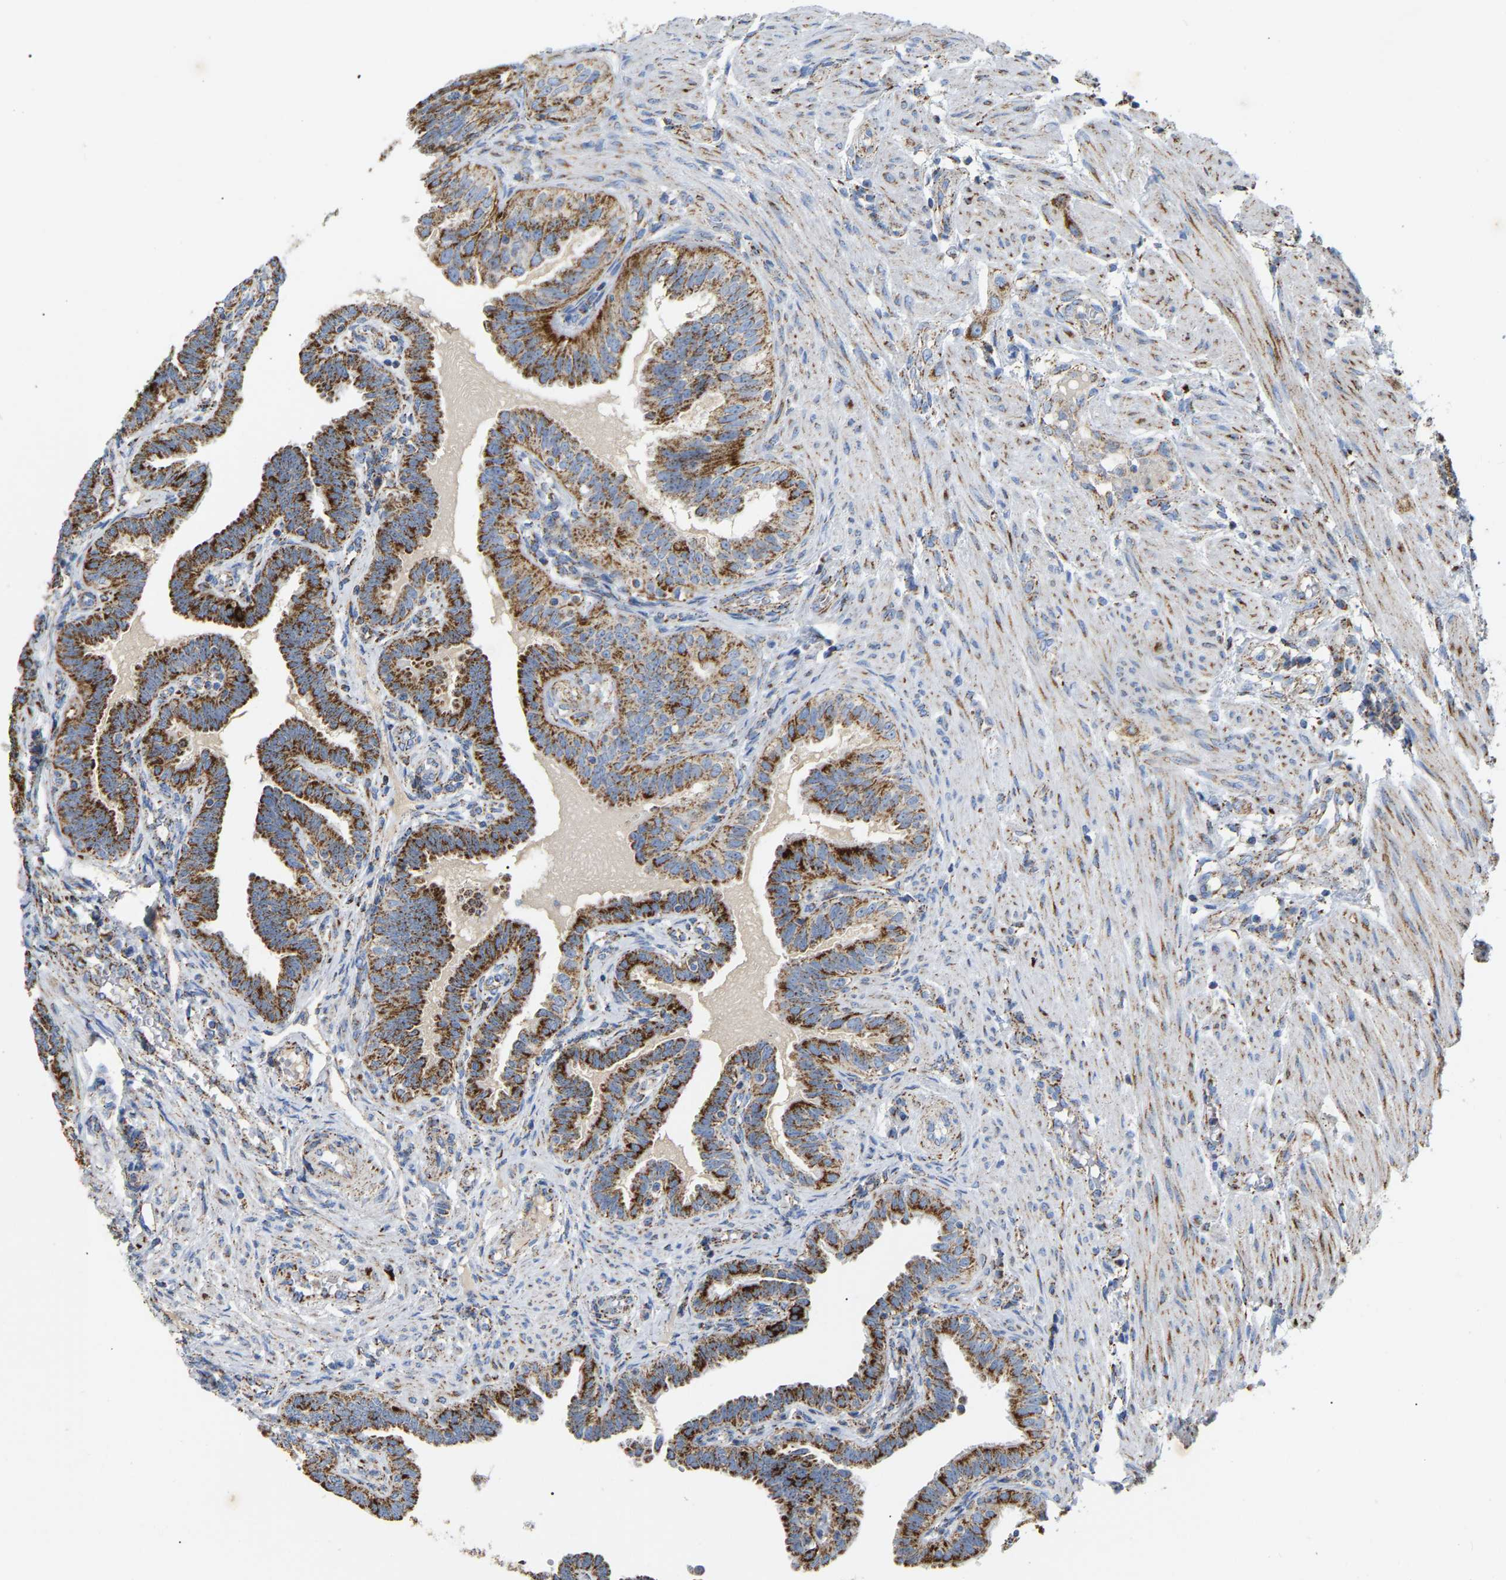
{"staining": {"intensity": "strong", "quantity": ">75%", "location": "cytoplasmic/membranous"}, "tissue": "fallopian tube", "cell_type": "Glandular cells", "image_type": "normal", "snomed": [{"axis": "morphology", "description": "Normal tissue, NOS"}, {"axis": "topography", "description": "Fallopian tube"}, {"axis": "topography", "description": "Placenta"}], "caption": "This image reveals normal fallopian tube stained with IHC to label a protein in brown. The cytoplasmic/membranous of glandular cells show strong positivity for the protein. Nuclei are counter-stained blue.", "gene": "HIBADH", "patient": {"sex": "female", "age": 34}}